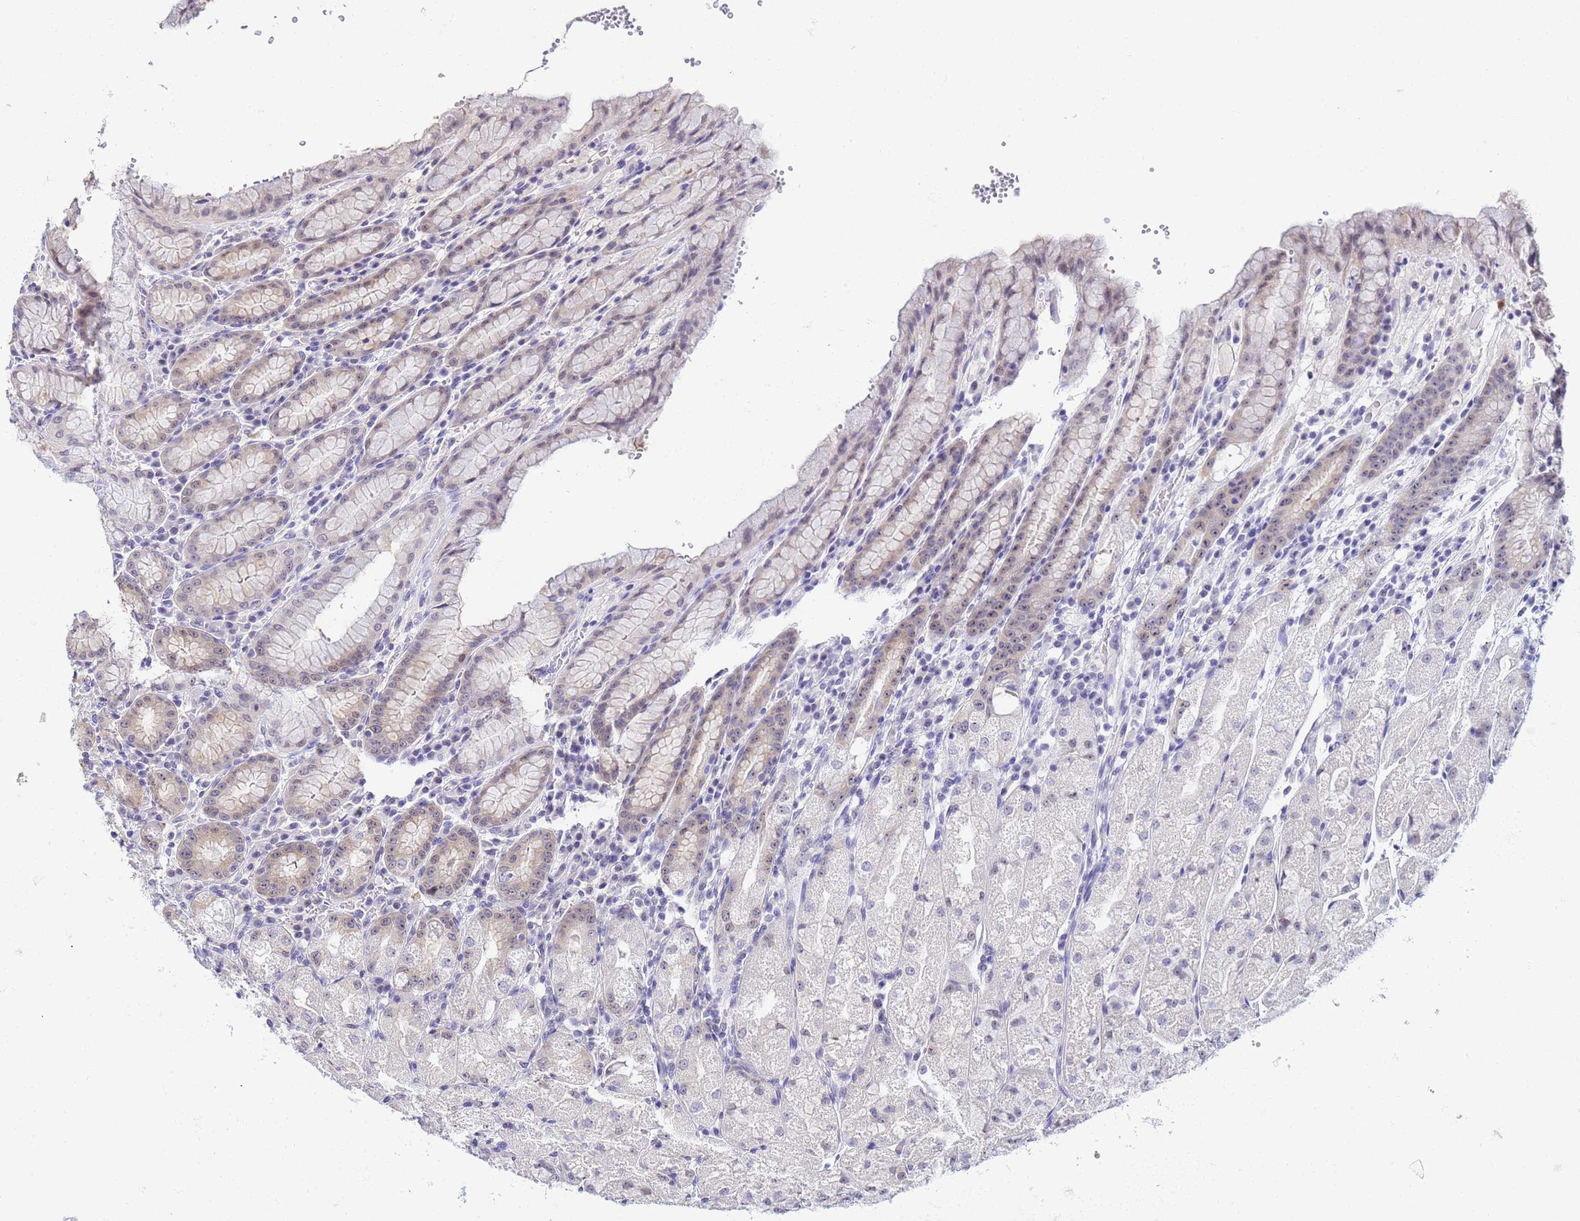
{"staining": {"intensity": "weak", "quantity": "25%-75%", "location": "nuclear"}, "tissue": "stomach", "cell_type": "Glandular cells", "image_type": "normal", "snomed": [{"axis": "morphology", "description": "Normal tissue, NOS"}, {"axis": "topography", "description": "Stomach, upper"}], "caption": "IHC micrograph of benign human stomach stained for a protein (brown), which shows low levels of weak nuclear staining in about 25%-75% of glandular cells.", "gene": "ACTL6B", "patient": {"sex": "male", "age": 52}}